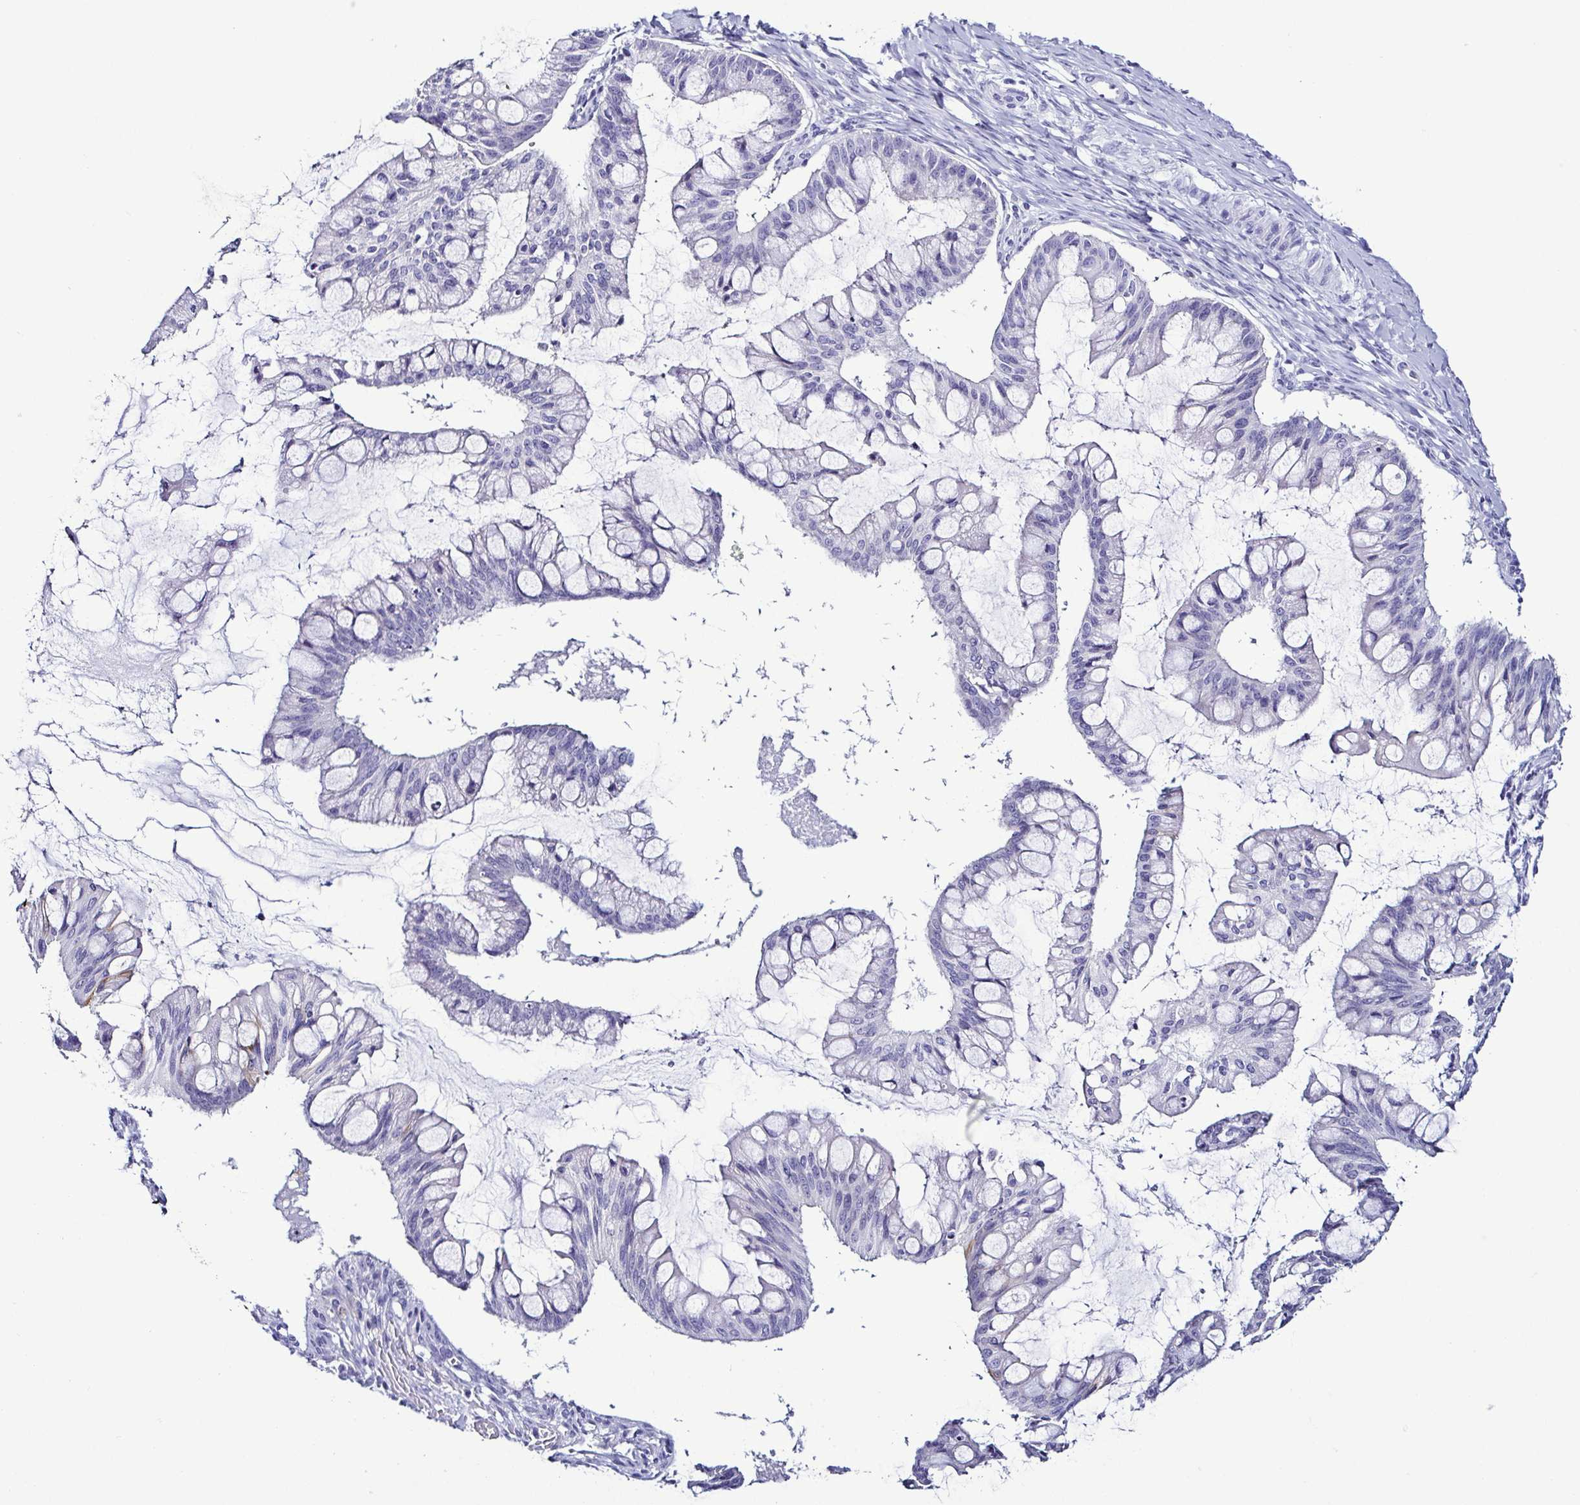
{"staining": {"intensity": "moderate", "quantity": "<25%", "location": "cytoplasmic/membranous"}, "tissue": "ovarian cancer", "cell_type": "Tumor cells", "image_type": "cancer", "snomed": [{"axis": "morphology", "description": "Cystadenocarcinoma, mucinous, NOS"}, {"axis": "topography", "description": "Ovary"}], "caption": "DAB (3,3'-diaminobenzidine) immunohistochemical staining of human ovarian cancer (mucinous cystadenocarcinoma) exhibits moderate cytoplasmic/membranous protein positivity in approximately <25% of tumor cells. (Brightfield microscopy of DAB IHC at high magnification).", "gene": "SRL", "patient": {"sex": "female", "age": 73}}